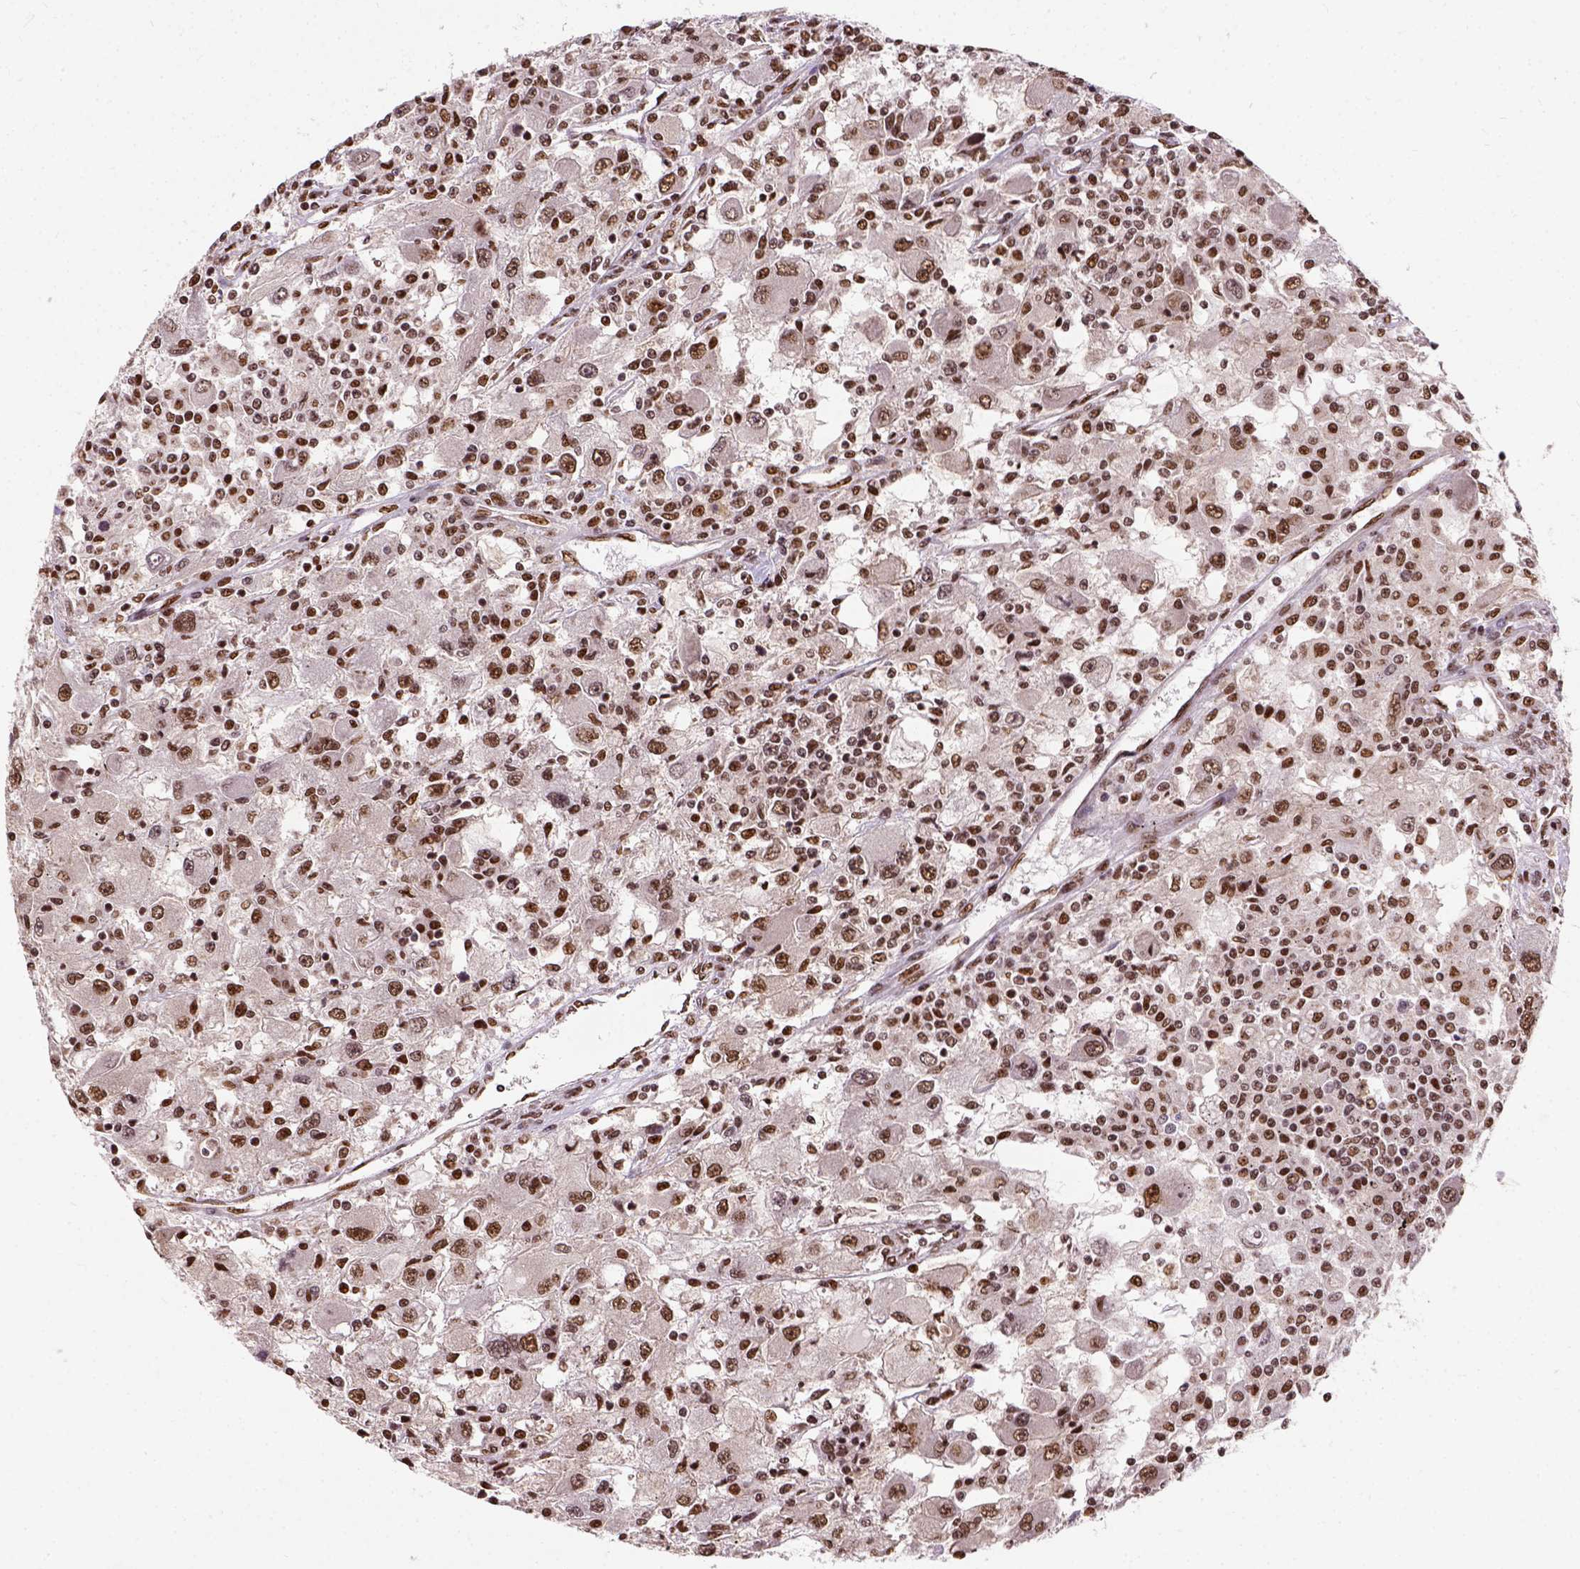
{"staining": {"intensity": "moderate", "quantity": ">75%", "location": "nuclear"}, "tissue": "renal cancer", "cell_type": "Tumor cells", "image_type": "cancer", "snomed": [{"axis": "morphology", "description": "Adenocarcinoma, NOS"}, {"axis": "topography", "description": "Kidney"}], "caption": "A brown stain shows moderate nuclear staining of a protein in human adenocarcinoma (renal) tumor cells.", "gene": "NACC1", "patient": {"sex": "female", "age": 67}}